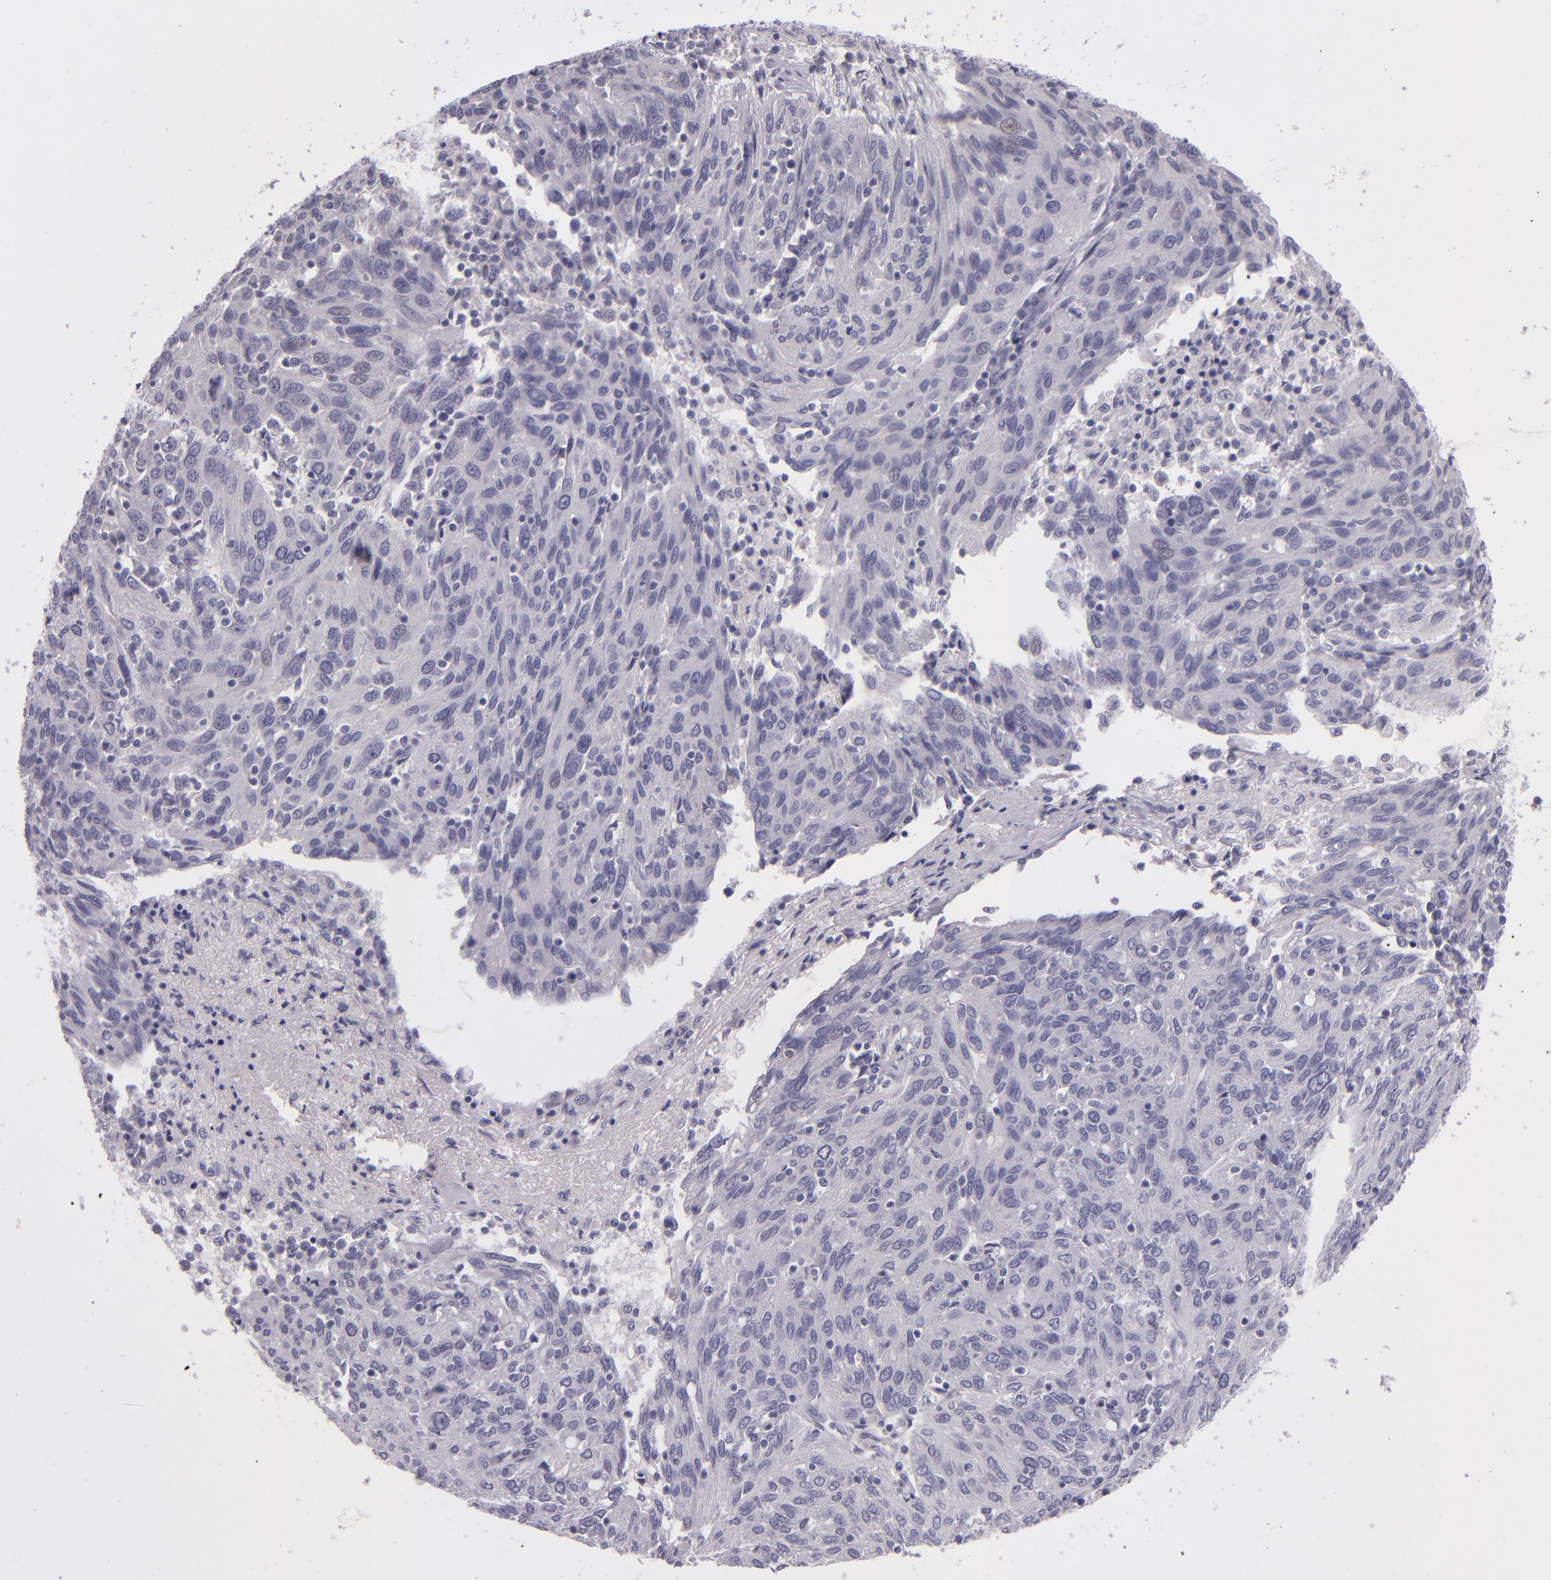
{"staining": {"intensity": "negative", "quantity": "none", "location": "none"}, "tissue": "ovarian cancer", "cell_type": "Tumor cells", "image_type": "cancer", "snomed": [{"axis": "morphology", "description": "Carcinoma, endometroid"}, {"axis": "topography", "description": "Ovary"}], "caption": "Immunohistochemistry (IHC) histopathology image of neoplastic tissue: human ovarian cancer (endometroid carcinoma) stained with DAB (3,3'-diaminobenzidine) demonstrates no significant protein expression in tumor cells. Nuclei are stained in blue.", "gene": "SNCB", "patient": {"sex": "female", "age": 50}}